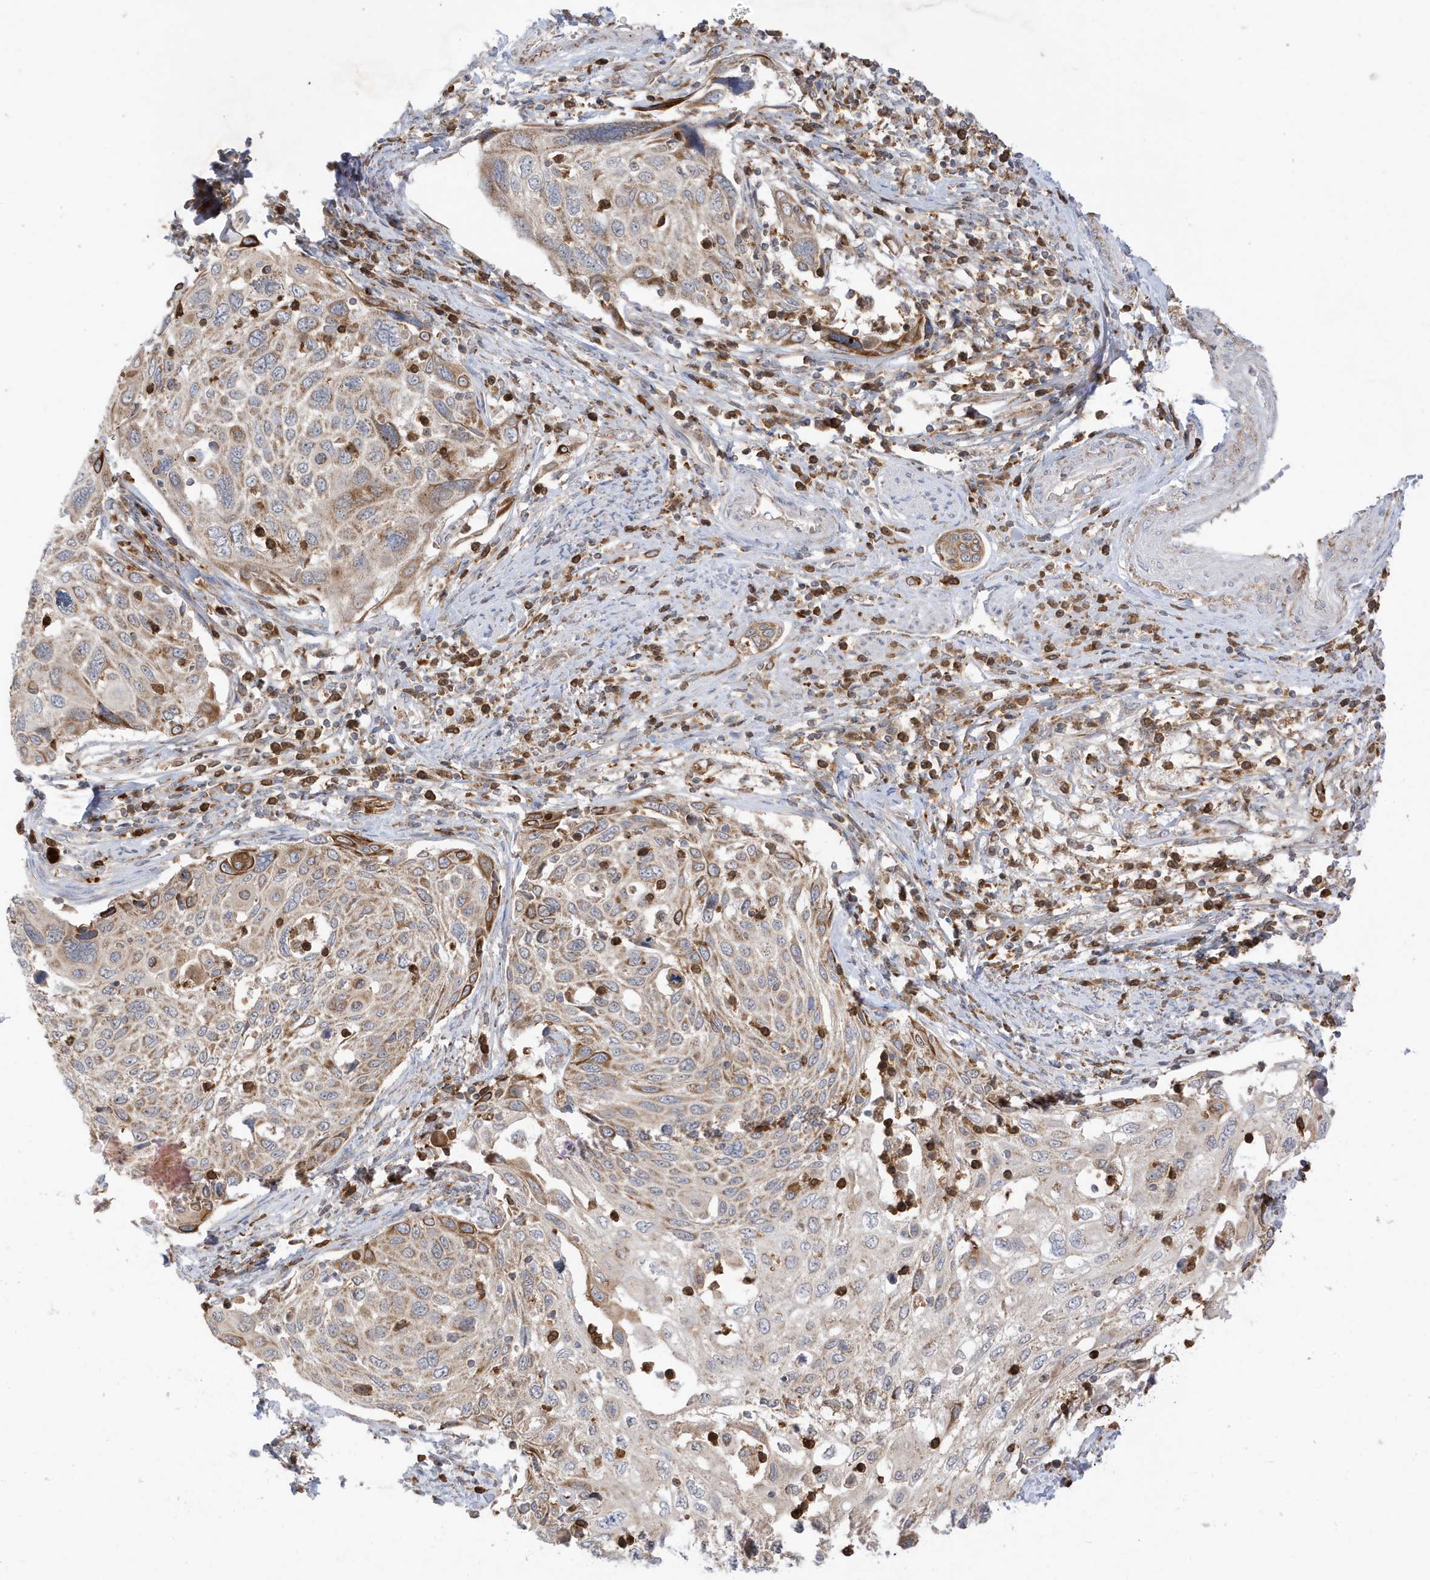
{"staining": {"intensity": "moderate", "quantity": "25%-75%", "location": "cytoplasmic/membranous"}, "tissue": "cervical cancer", "cell_type": "Tumor cells", "image_type": "cancer", "snomed": [{"axis": "morphology", "description": "Squamous cell carcinoma, NOS"}, {"axis": "topography", "description": "Cervix"}], "caption": "Squamous cell carcinoma (cervical) tissue reveals moderate cytoplasmic/membranous positivity in approximately 25%-75% of tumor cells", "gene": "NPPC", "patient": {"sex": "female", "age": 70}}